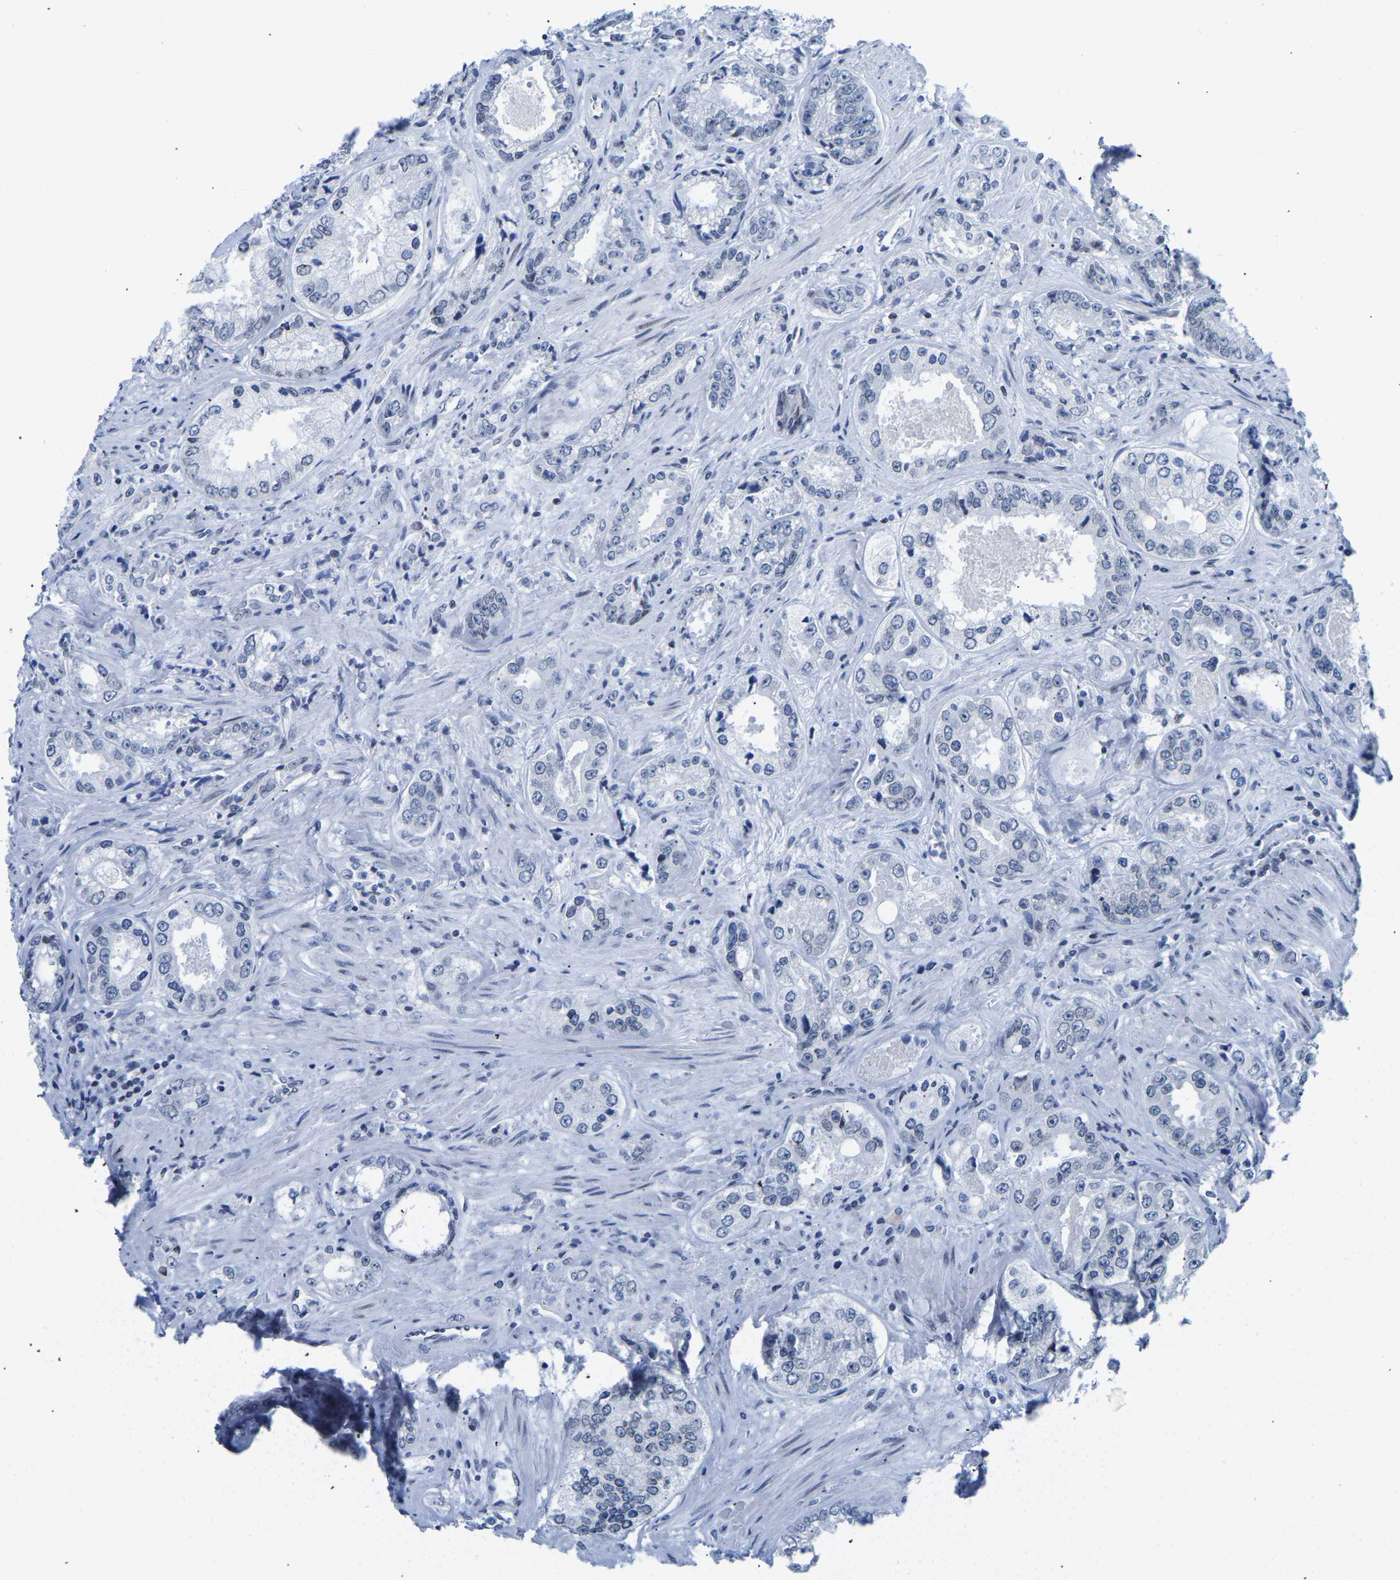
{"staining": {"intensity": "negative", "quantity": "none", "location": "none"}, "tissue": "prostate cancer", "cell_type": "Tumor cells", "image_type": "cancer", "snomed": [{"axis": "morphology", "description": "Adenocarcinoma, High grade"}, {"axis": "topography", "description": "Prostate"}], "caption": "Prostate cancer (high-grade adenocarcinoma) was stained to show a protein in brown. There is no significant expression in tumor cells. (DAB (3,3'-diaminobenzidine) immunohistochemistry (IHC) with hematoxylin counter stain).", "gene": "UPK3A", "patient": {"sex": "male", "age": 61}}